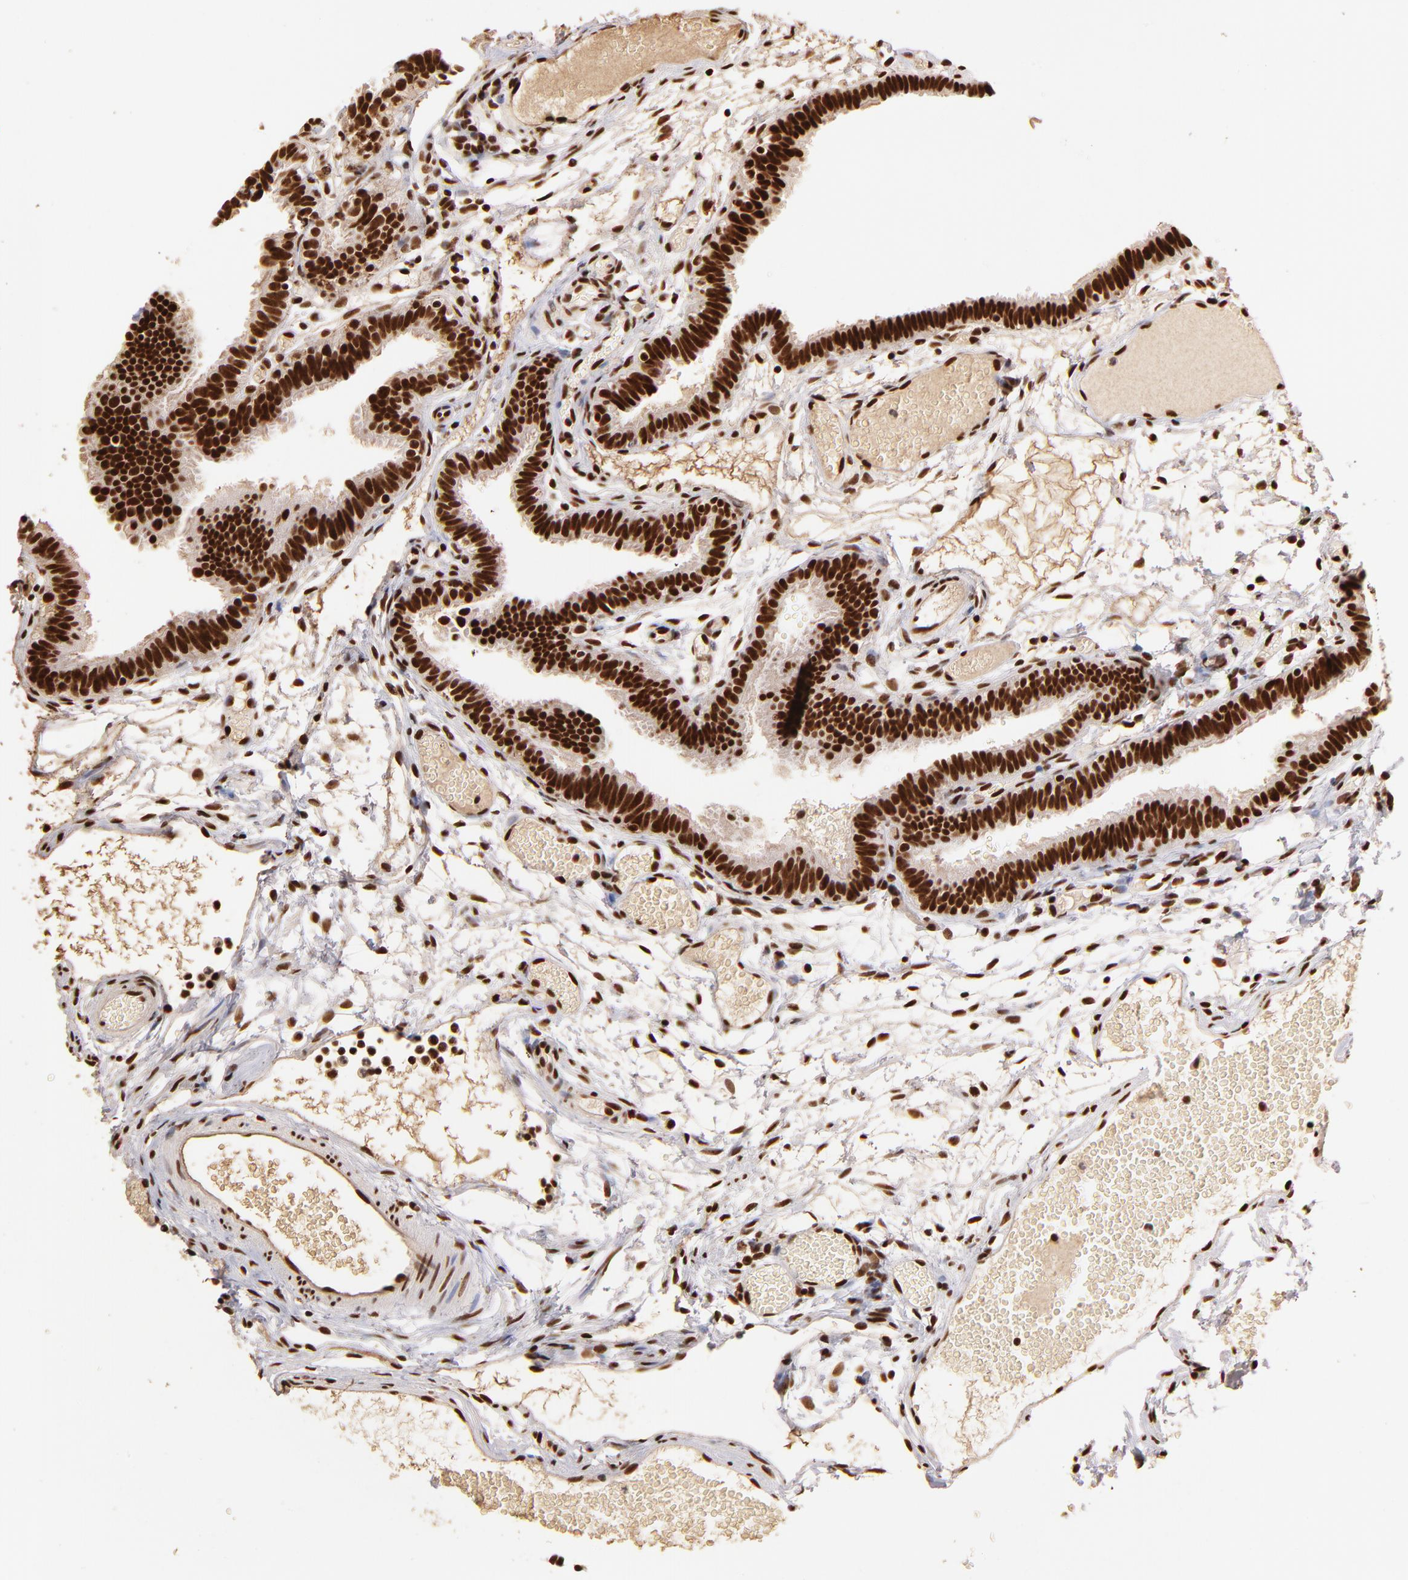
{"staining": {"intensity": "strong", "quantity": ">75%", "location": "nuclear"}, "tissue": "fallopian tube", "cell_type": "Glandular cells", "image_type": "normal", "snomed": [{"axis": "morphology", "description": "Normal tissue, NOS"}, {"axis": "topography", "description": "Fallopian tube"}], "caption": "Immunohistochemical staining of unremarkable human fallopian tube demonstrates high levels of strong nuclear expression in approximately >75% of glandular cells.", "gene": "ZNF146", "patient": {"sex": "female", "age": 29}}